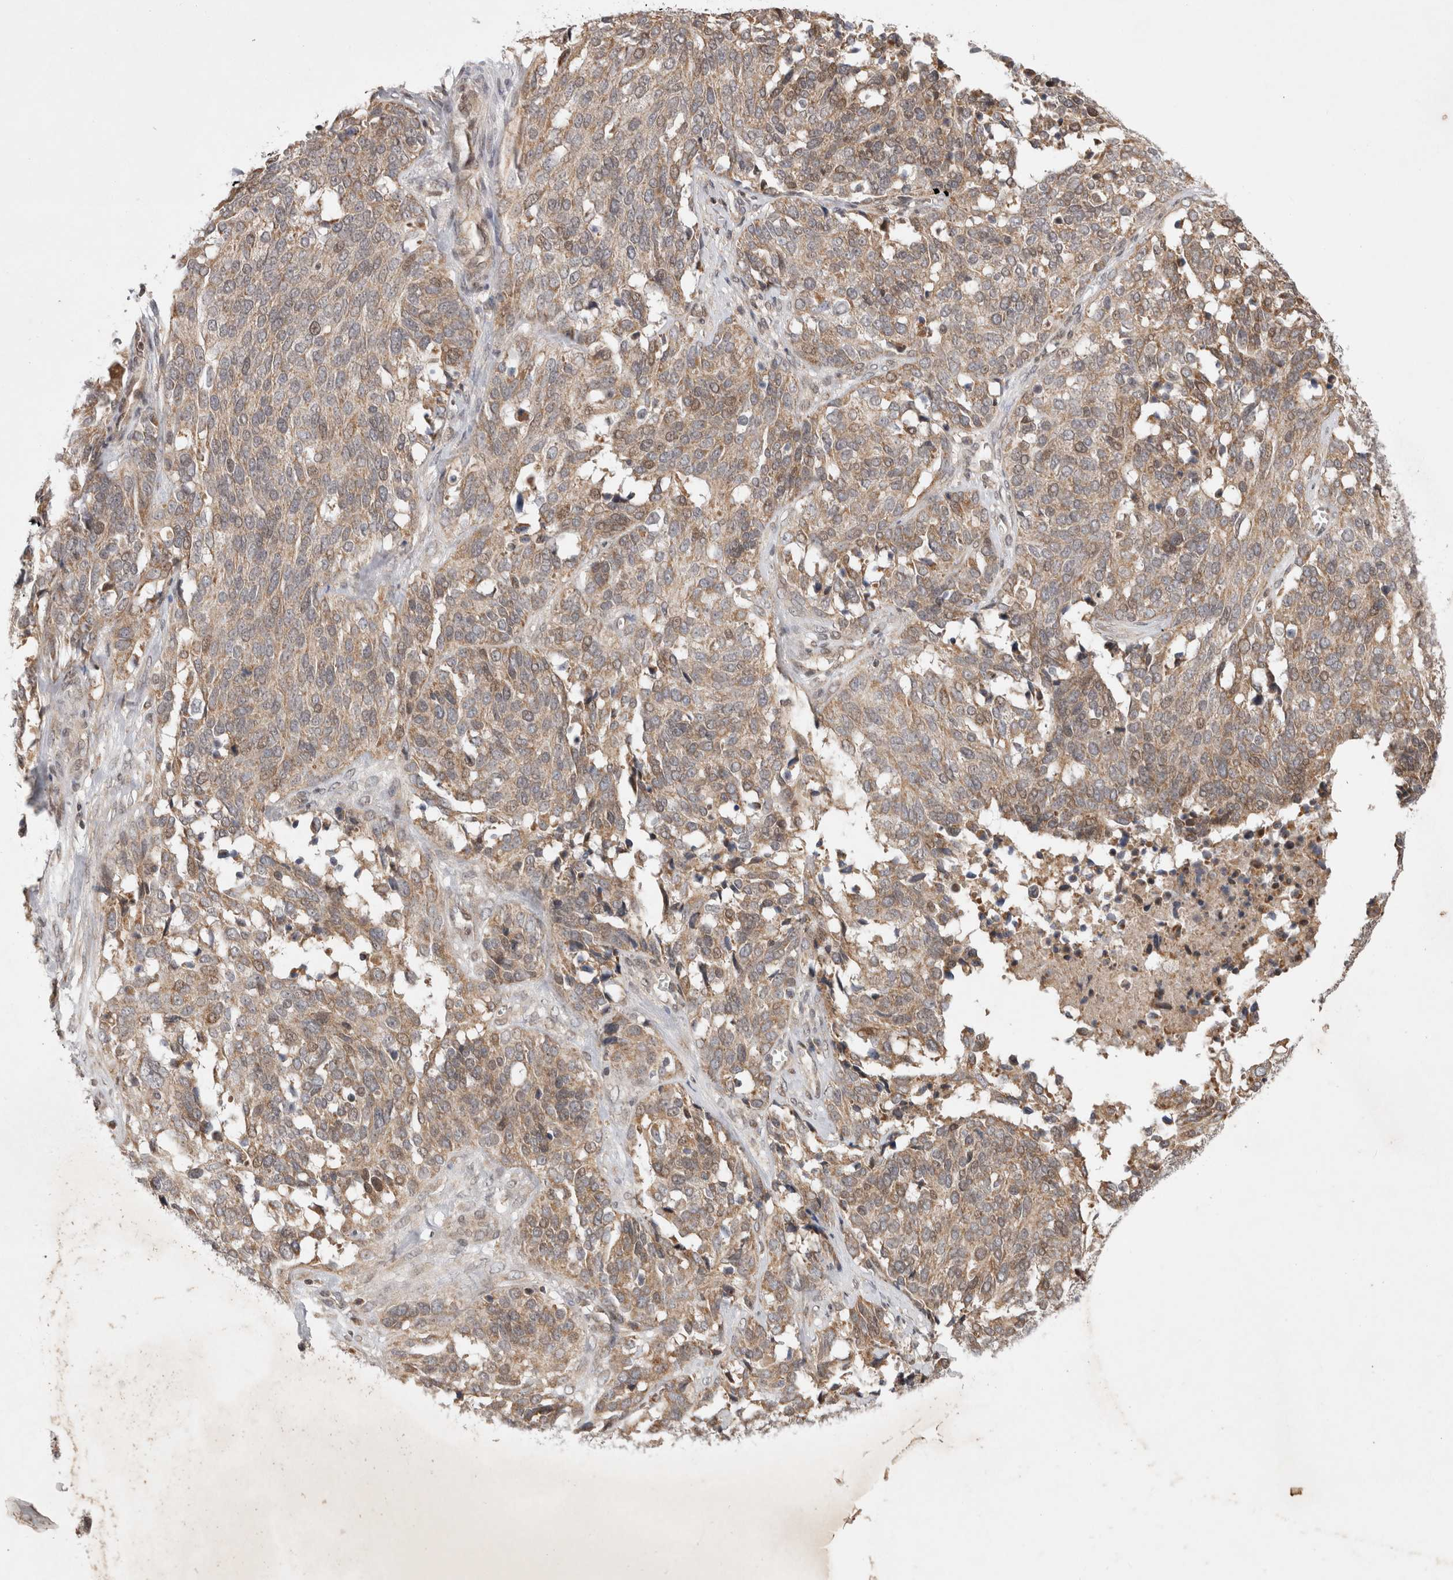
{"staining": {"intensity": "moderate", "quantity": ">75%", "location": "cytoplasmic/membranous,nuclear"}, "tissue": "ovarian cancer", "cell_type": "Tumor cells", "image_type": "cancer", "snomed": [{"axis": "morphology", "description": "Cystadenocarcinoma, serous, NOS"}, {"axis": "topography", "description": "Ovary"}], "caption": "Ovarian cancer (serous cystadenocarcinoma) stained with a protein marker exhibits moderate staining in tumor cells.", "gene": "EIF2AK1", "patient": {"sex": "female", "age": 44}}